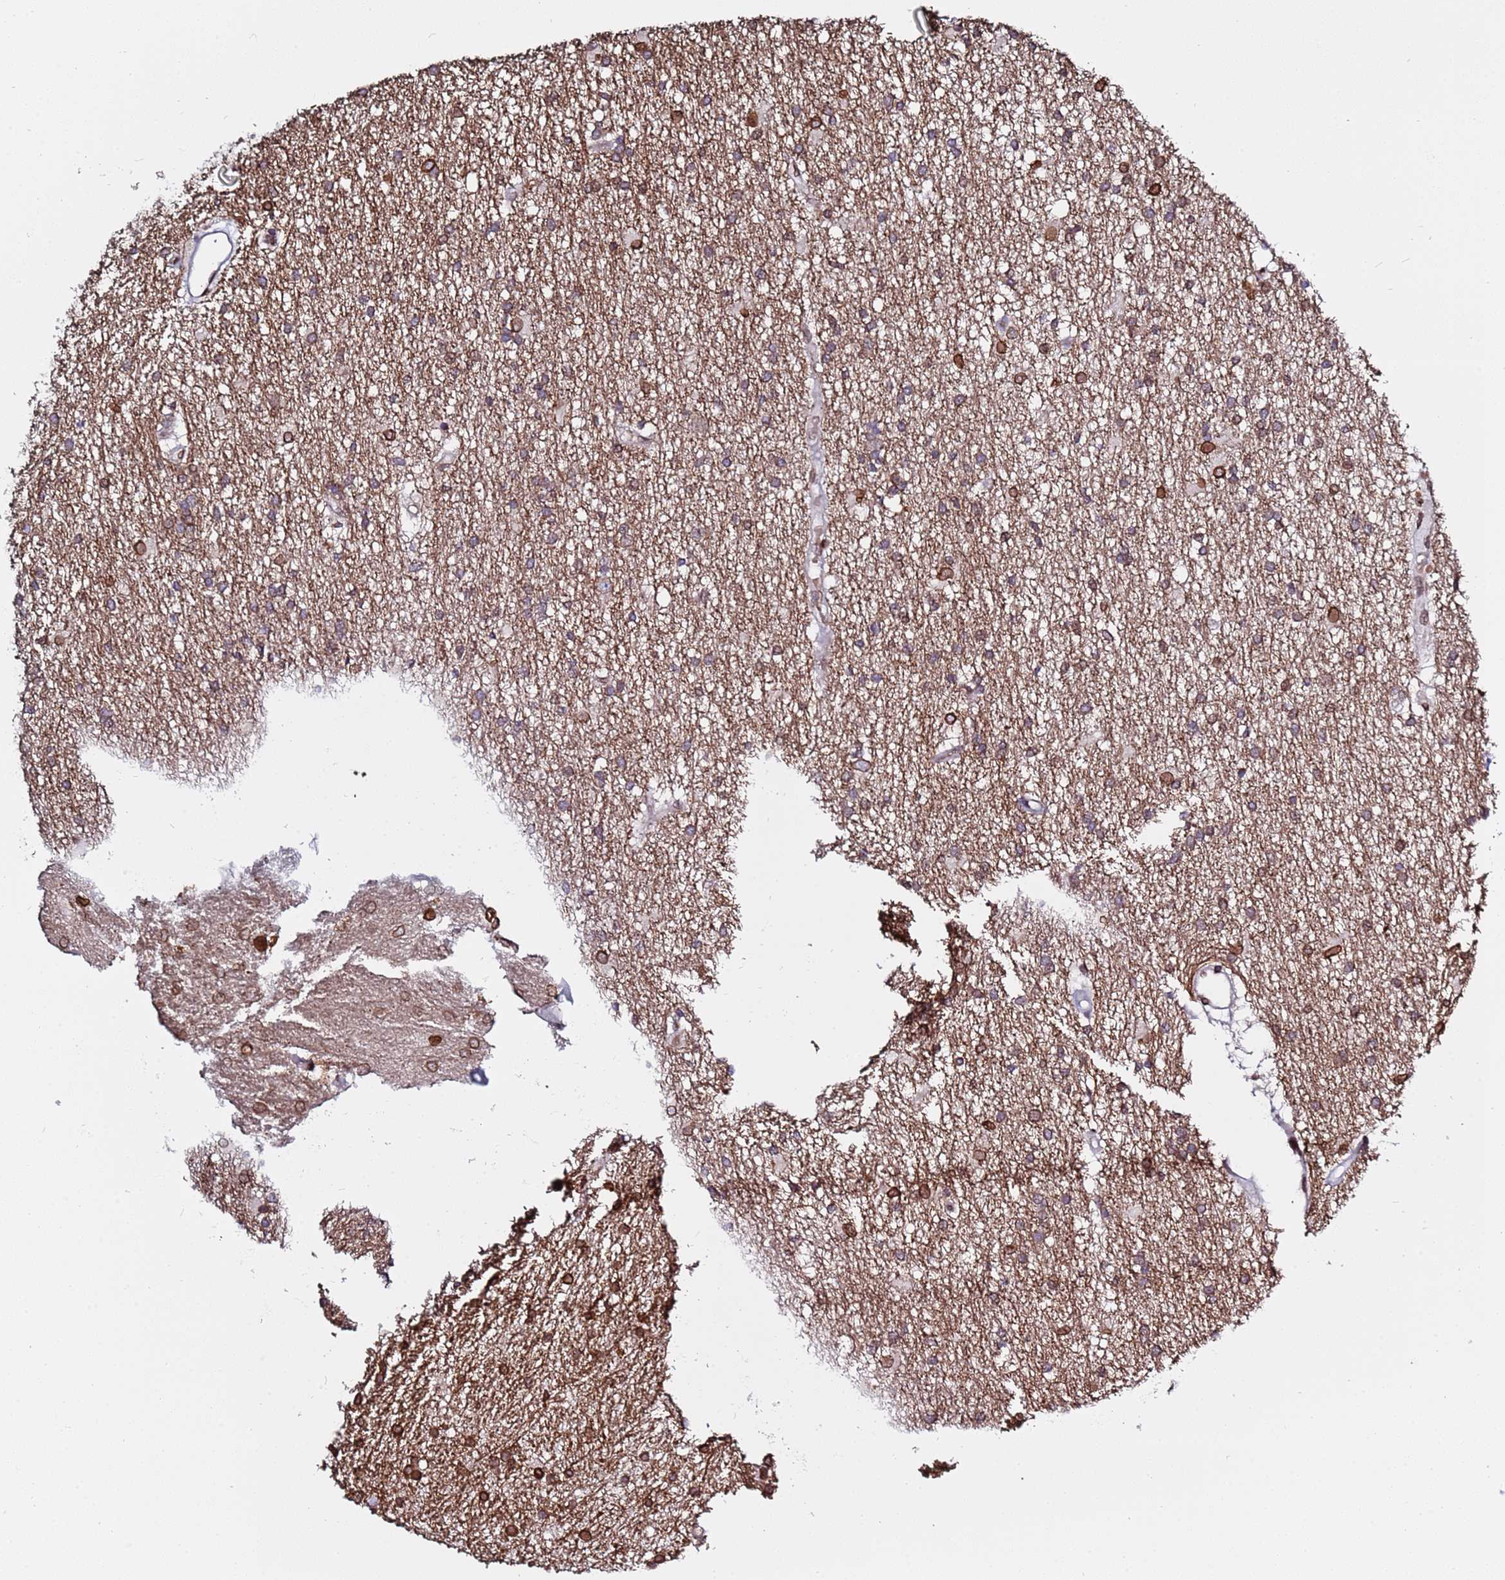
{"staining": {"intensity": "moderate", "quantity": "25%-75%", "location": "cytoplasmic/membranous,nuclear"}, "tissue": "glioma", "cell_type": "Tumor cells", "image_type": "cancer", "snomed": [{"axis": "morphology", "description": "Glioma, malignant, High grade"}, {"axis": "topography", "description": "Brain"}], "caption": "A histopathology image of high-grade glioma (malignant) stained for a protein reveals moderate cytoplasmic/membranous and nuclear brown staining in tumor cells.", "gene": "TOR1AIP1", "patient": {"sex": "male", "age": 77}}